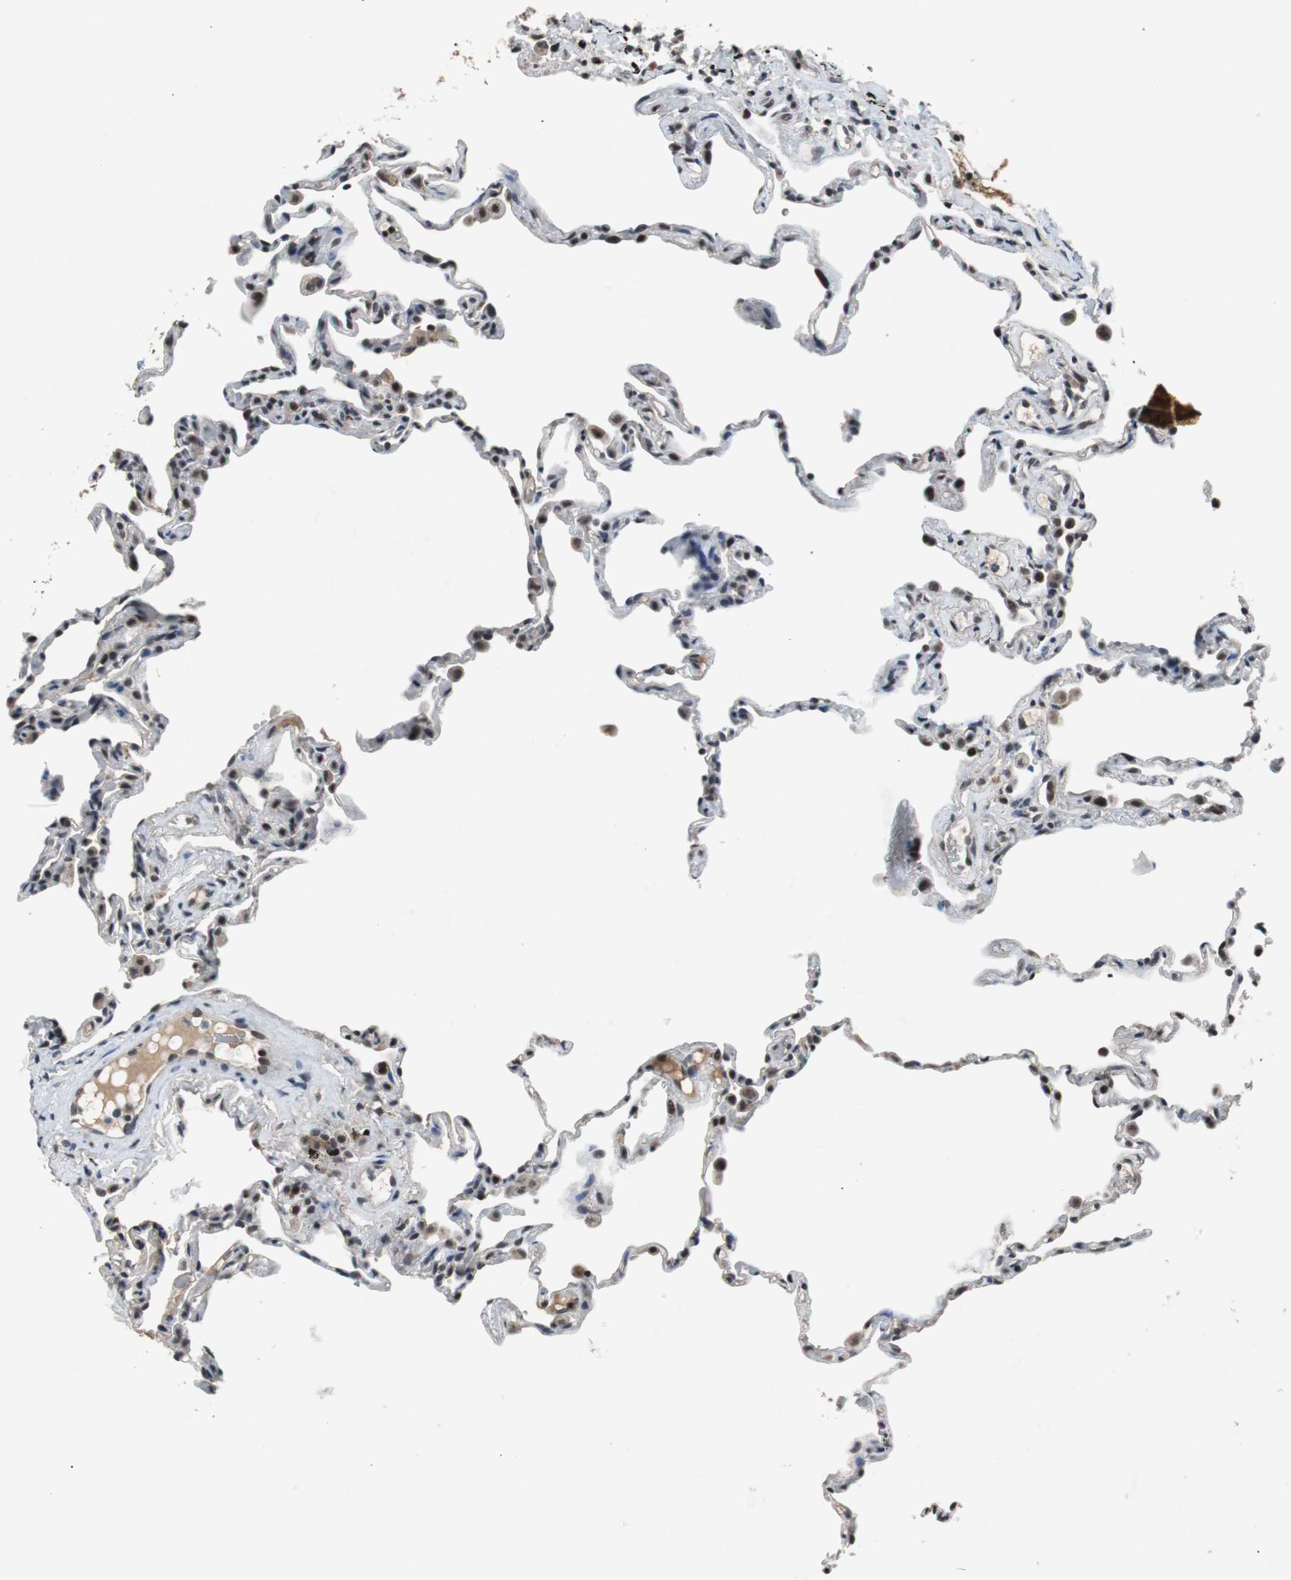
{"staining": {"intensity": "negative", "quantity": "none", "location": "none"}, "tissue": "lung", "cell_type": "Alveolar cells", "image_type": "normal", "snomed": [{"axis": "morphology", "description": "Normal tissue, NOS"}, {"axis": "topography", "description": "Lung"}], "caption": "Immunohistochemical staining of normal lung exhibits no significant positivity in alveolar cells. (Brightfield microscopy of DAB immunohistochemistry at high magnification).", "gene": "USP28", "patient": {"sex": "male", "age": 59}}